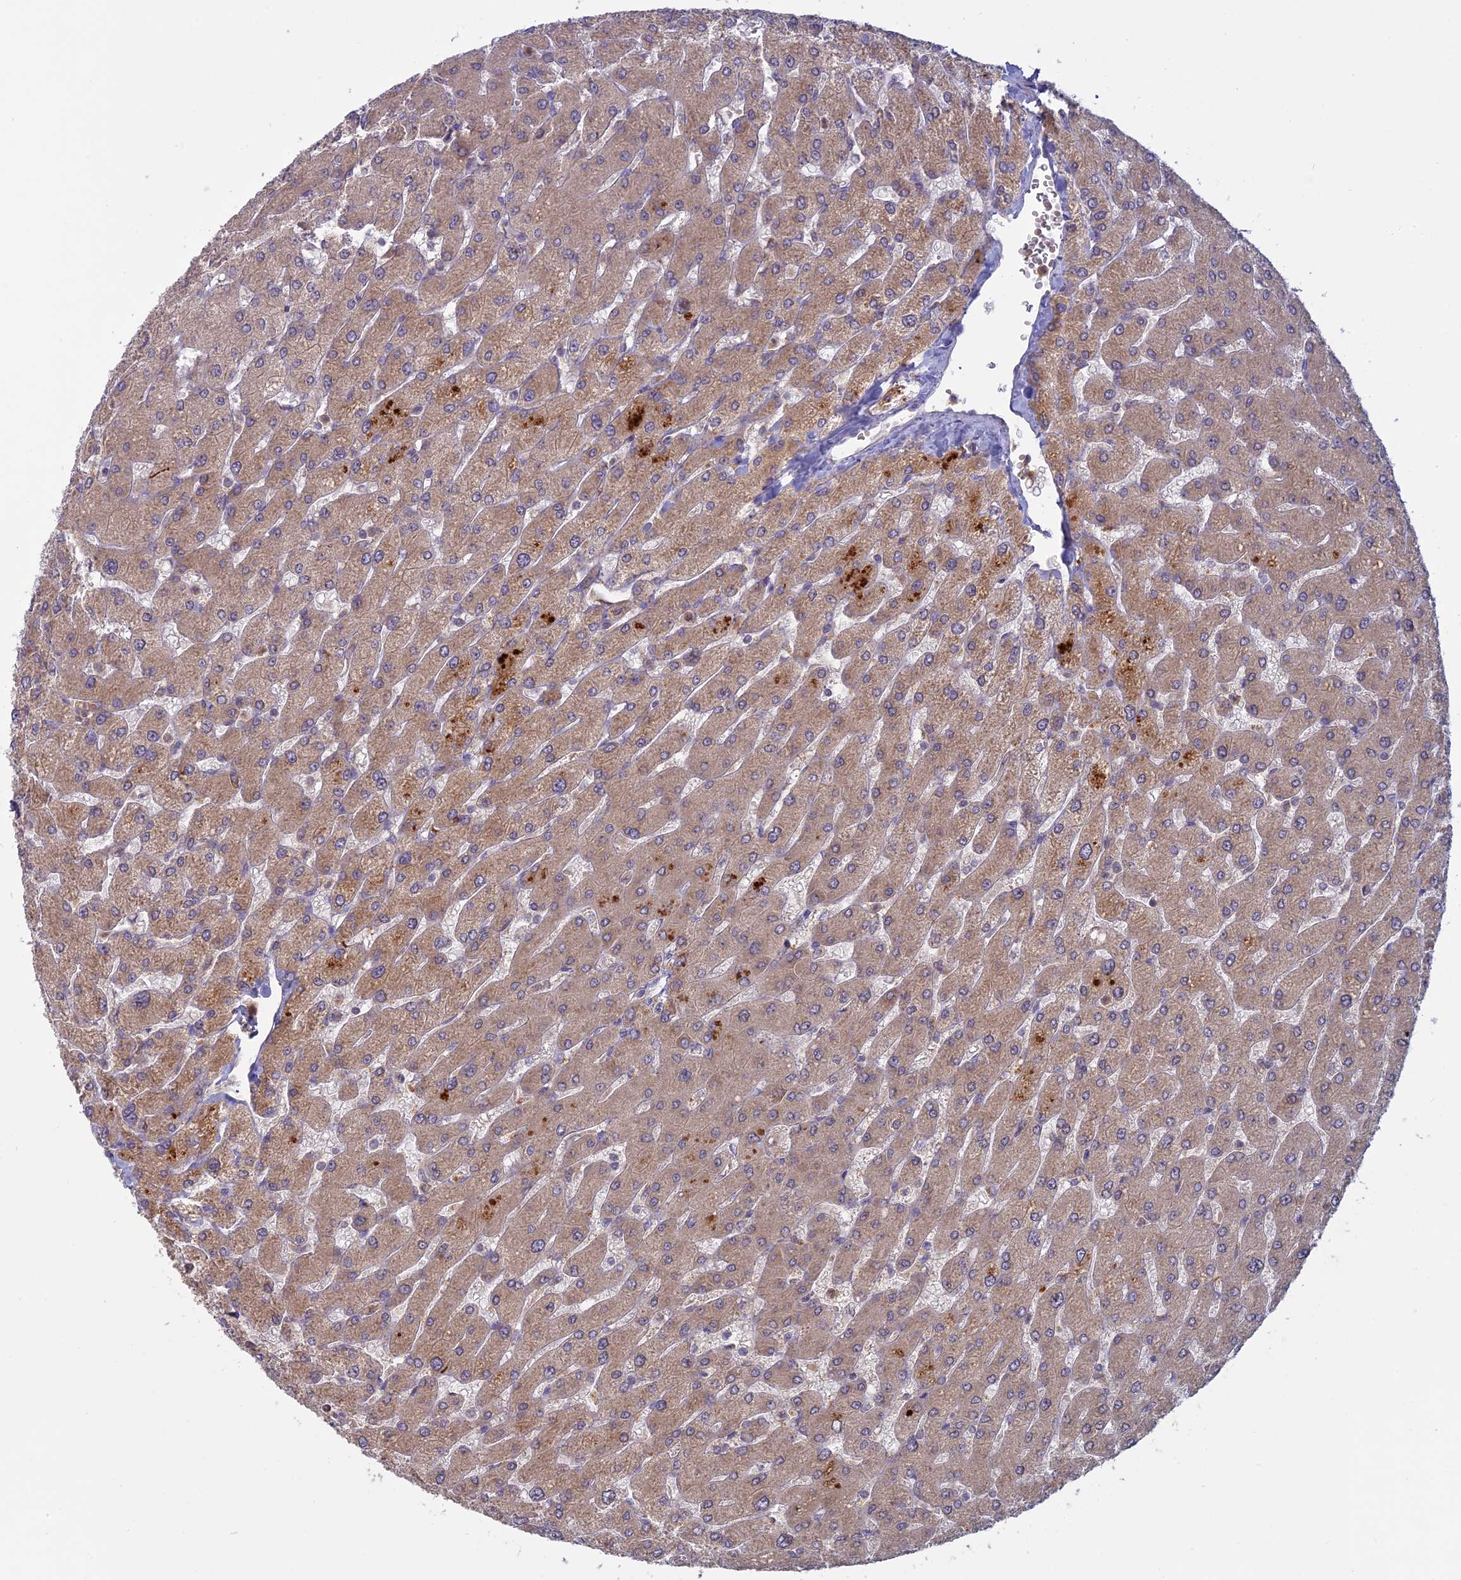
{"staining": {"intensity": "weak", "quantity": "<25%", "location": "cytoplasmic/membranous"}, "tissue": "liver", "cell_type": "Cholangiocytes", "image_type": "normal", "snomed": [{"axis": "morphology", "description": "Normal tissue, NOS"}, {"axis": "topography", "description": "Liver"}], "caption": "This histopathology image is of normal liver stained with immunohistochemistry to label a protein in brown with the nuclei are counter-stained blue. There is no positivity in cholangiocytes.", "gene": "TMEM208", "patient": {"sex": "male", "age": 55}}